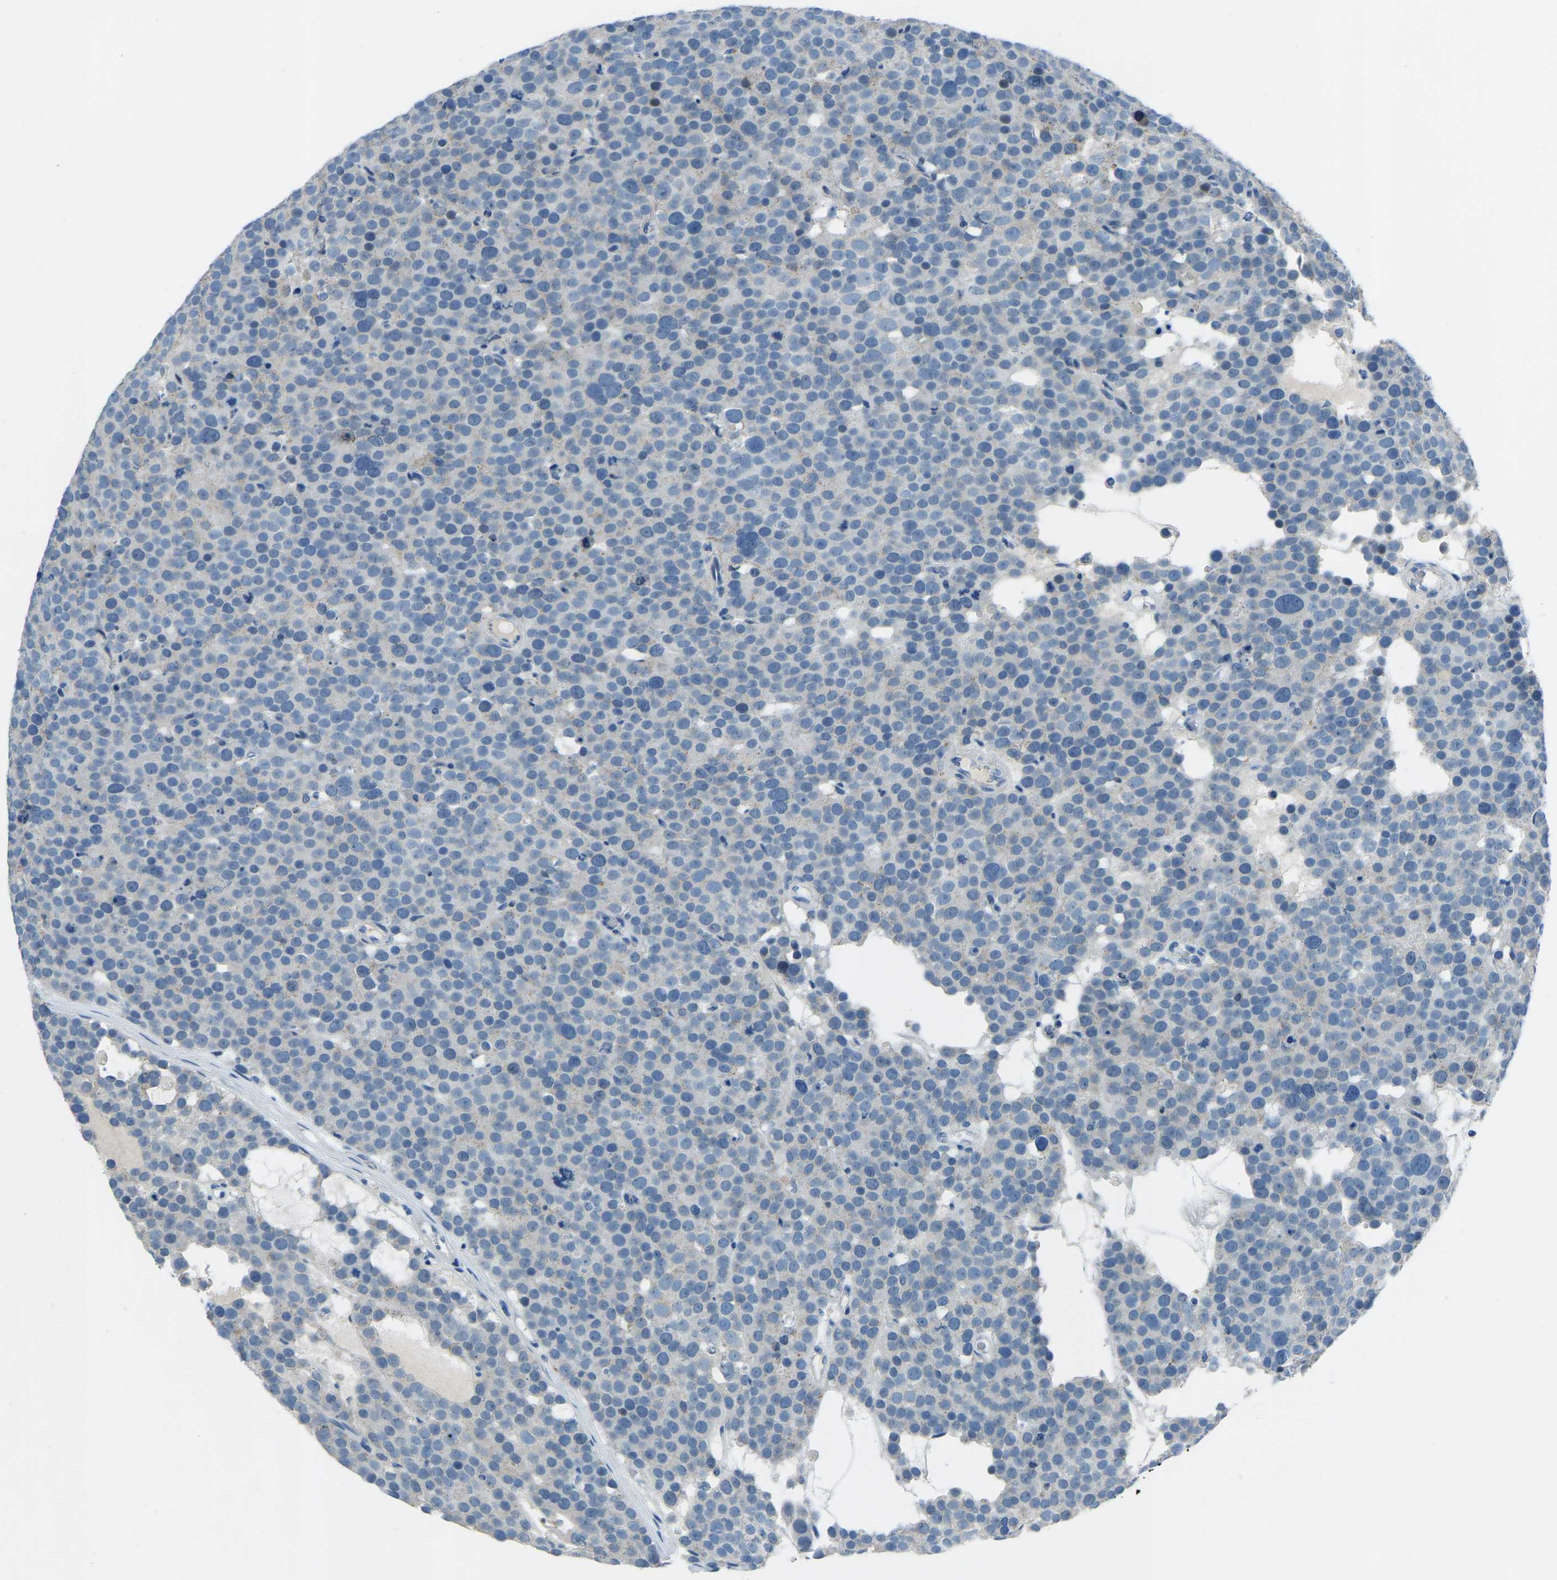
{"staining": {"intensity": "negative", "quantity": "none", "location": "none"}, "tissue": "testis cancer", "cell_type": "Tumor cells", "image_type": "cancer", "snomed": [{"axis": "morphology", "description": "Seminoma, NOS"}, {"axis": "topography", "description": "Testis"}], "caption": "Seminoma (testis) stained for a protein using IHC displays no staining tumor cells.", "gene": "XIRP1", "patient": {"sex": "male", "age": 71}}